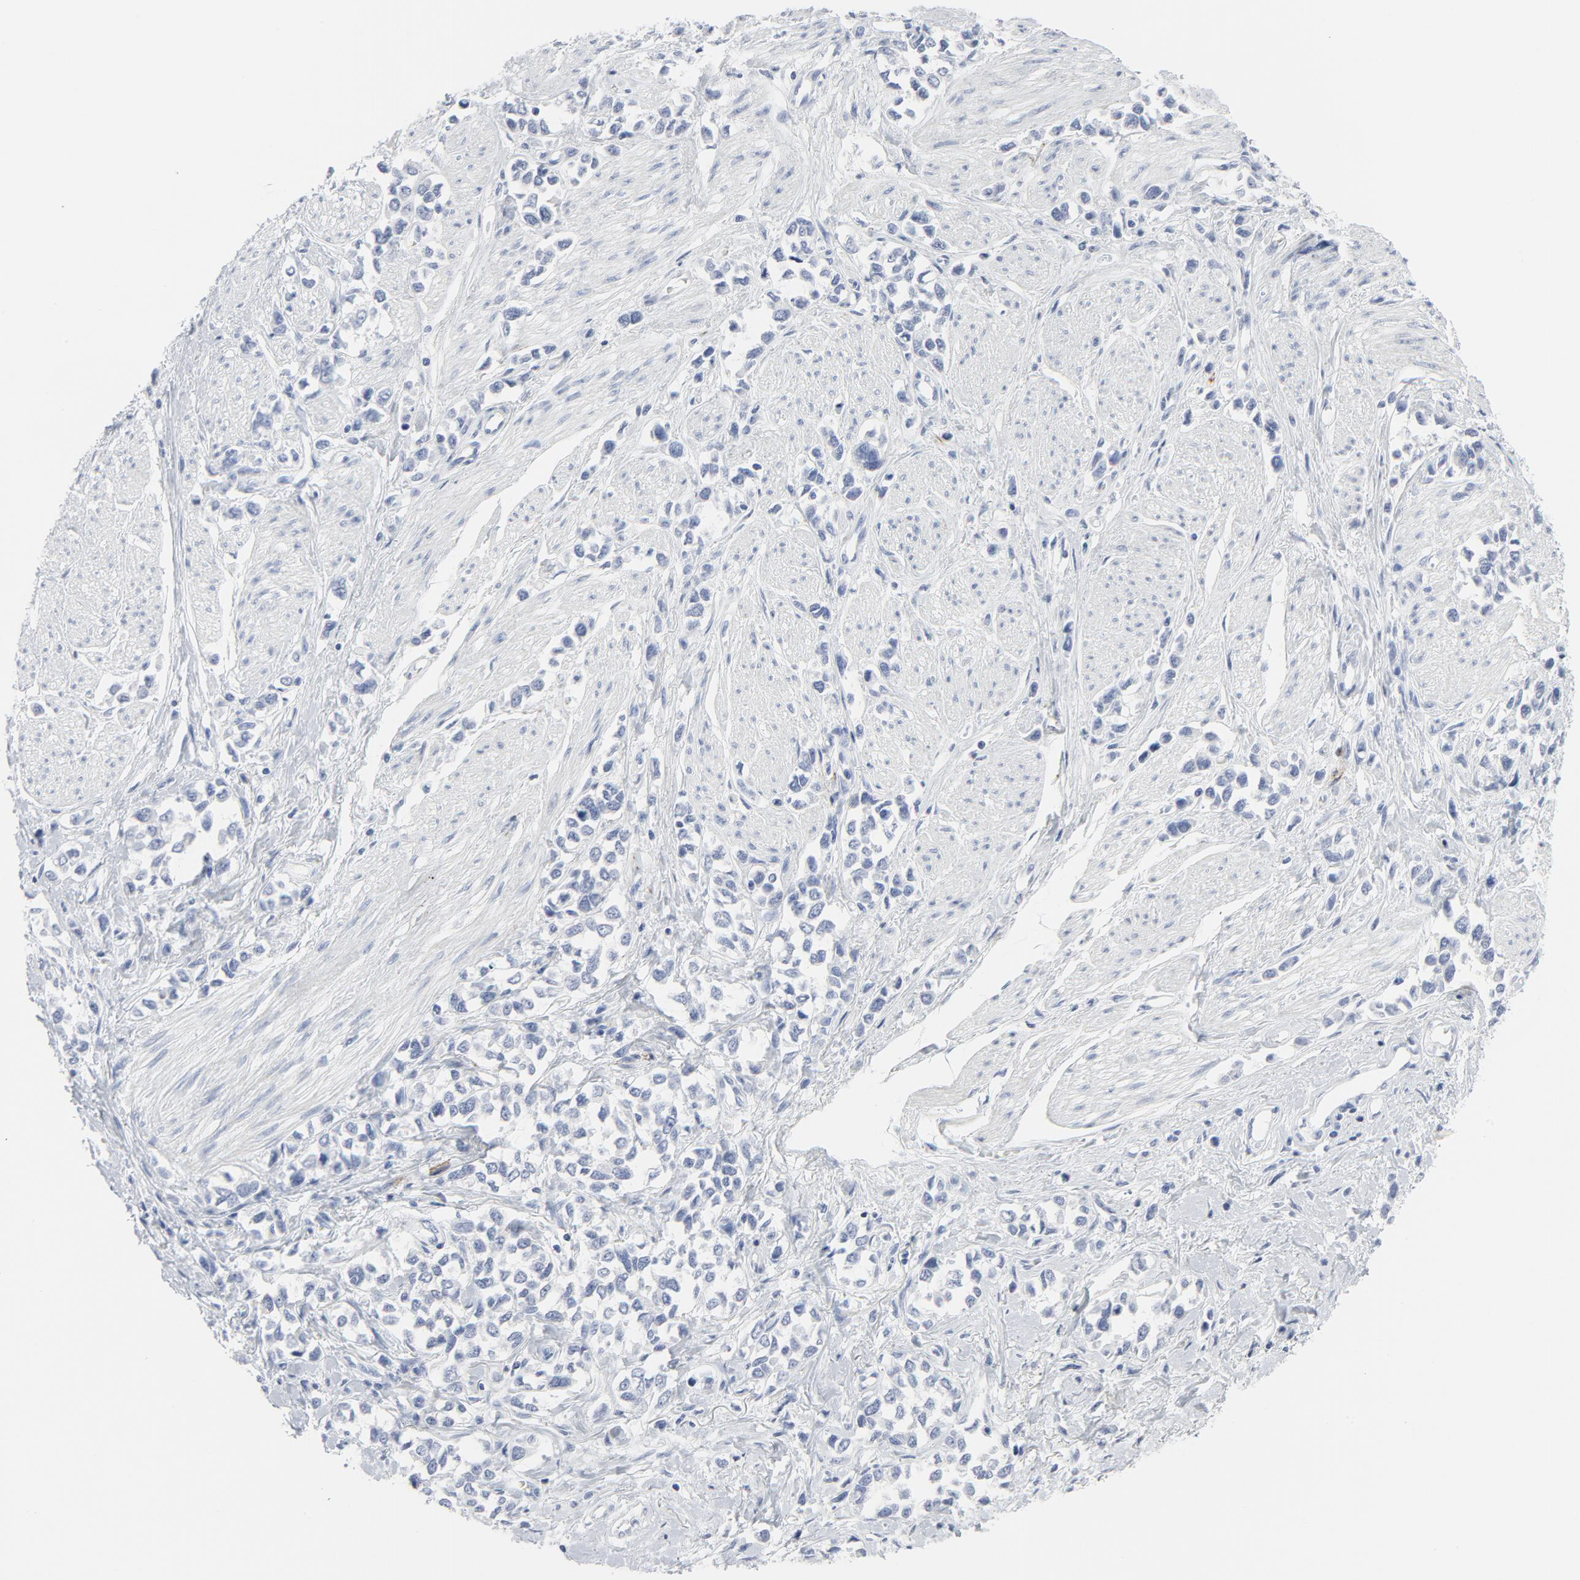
{"staining": {"intensity": "negative", "quantity": "none", "location": "none"}, "tissue": "stomach cancer", "cell_type": "Tumor cells", "image_type": "cancer", "snomed": [{"axis": "morphology", "description": "Adenocarcinoma, NOS"}, {"axis": "topography", "description": "Stomach, upper"}], "caption": "High power microscopy micrograph of an immunohistochemistry (IHC) micrograph of stomach adenocarcinoma, revealing no significant positivity in tumor cells.", "gene": "TUBB1", "patient": {"sex": "male", "age": 76}}